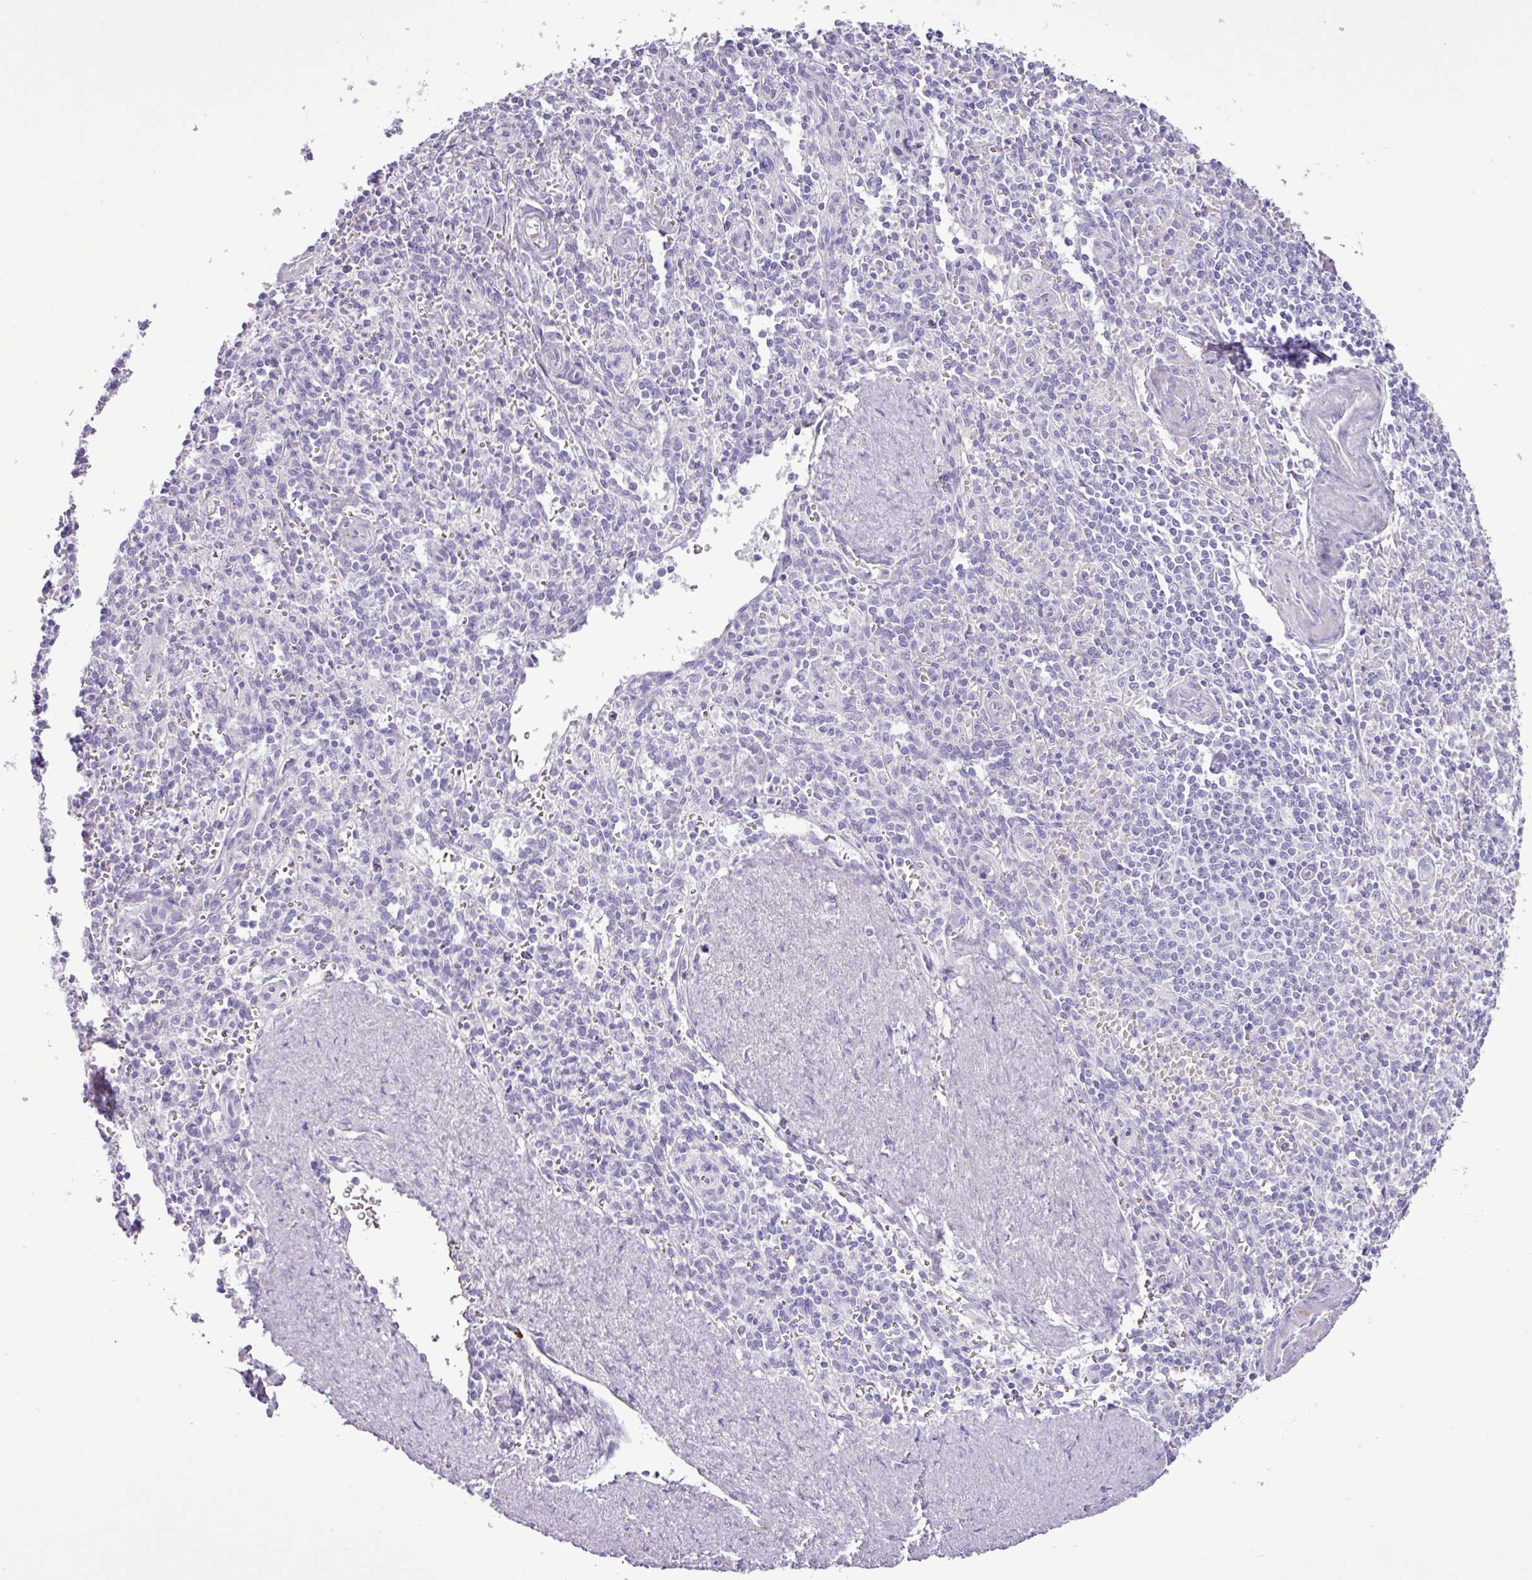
{"staining": {"intensity": "negative", "quantity": "none", "location": "none"}, "tissue": "spleen", "cell_type": "Cells in red pulp", "image_type": "normal", "snomed": [{"axis": "morphology", "description": "Normal tissue, NOS"}, {"axis": "topography", "description": "Spleen"}], "caption": "Immunohistochemistry (IHC) micrograph of benign spleen stained for a protein (brown), which displays no positivity in cells in red pulp. Brightfield microscopy of immunohistochemistry stained with DAB (brown) and hematoxylin (blue), captured at high magnification.", "gene": "ALDH3A1", "patient": {"sex": "female", "age": 70}}